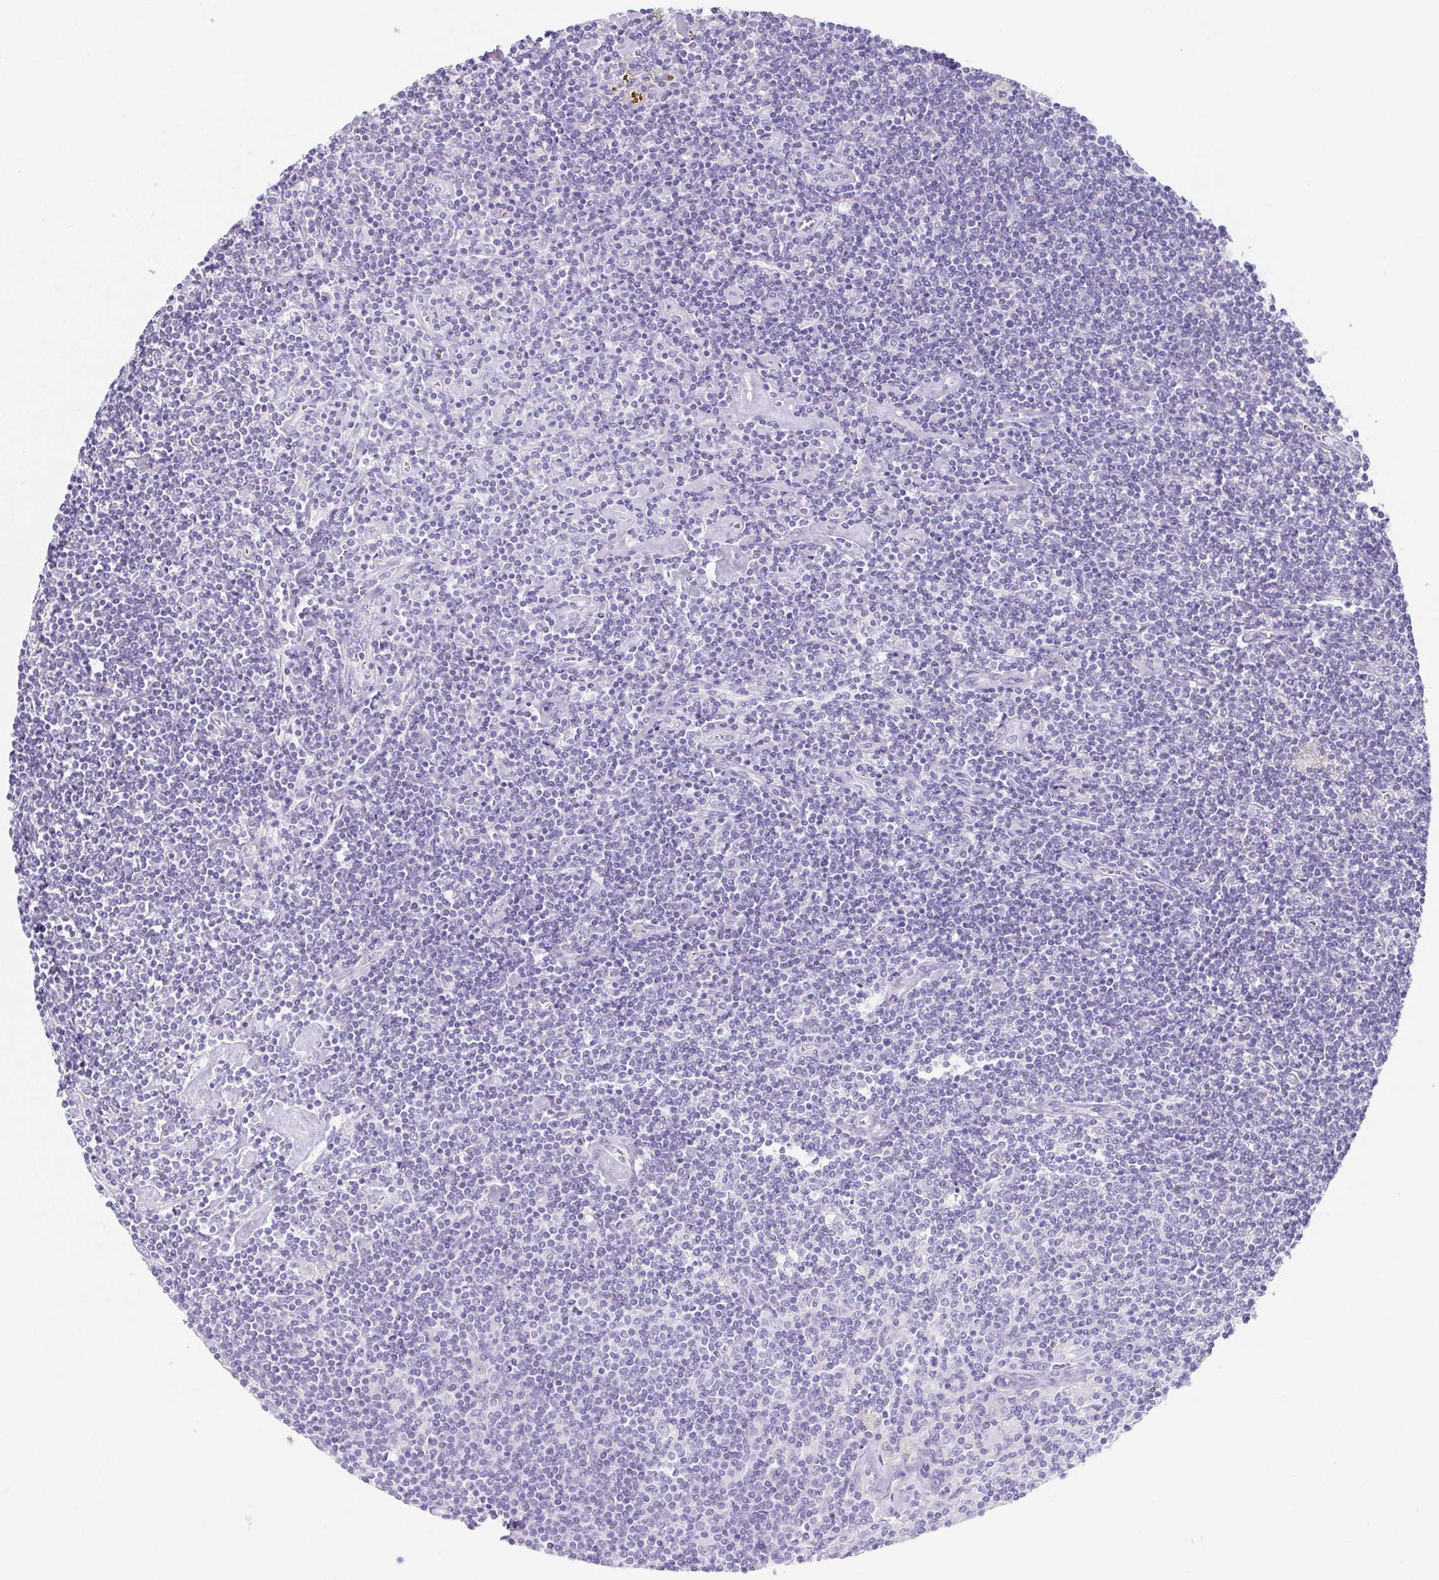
{"staining": {"intensity": "negative", "quantity": "none", "location": "none"}, "tissue": "lymphoma", "cell_type": "Tumor cells", "image_type": "cancer", "snomed": [{"axis": "morphology", "description": "Hodgkin's disease, NOS"}, {"axis": "topography", "description": "Lymph node"}], "caption": "A micrograph of human Hodgkin's disease is negative for staining in tumor cells. (DAB IHC visualized using brightfield microscopy, high magnification).", "gene": "HDGFL1", "patient": {"sex": "male", "age": 40}}